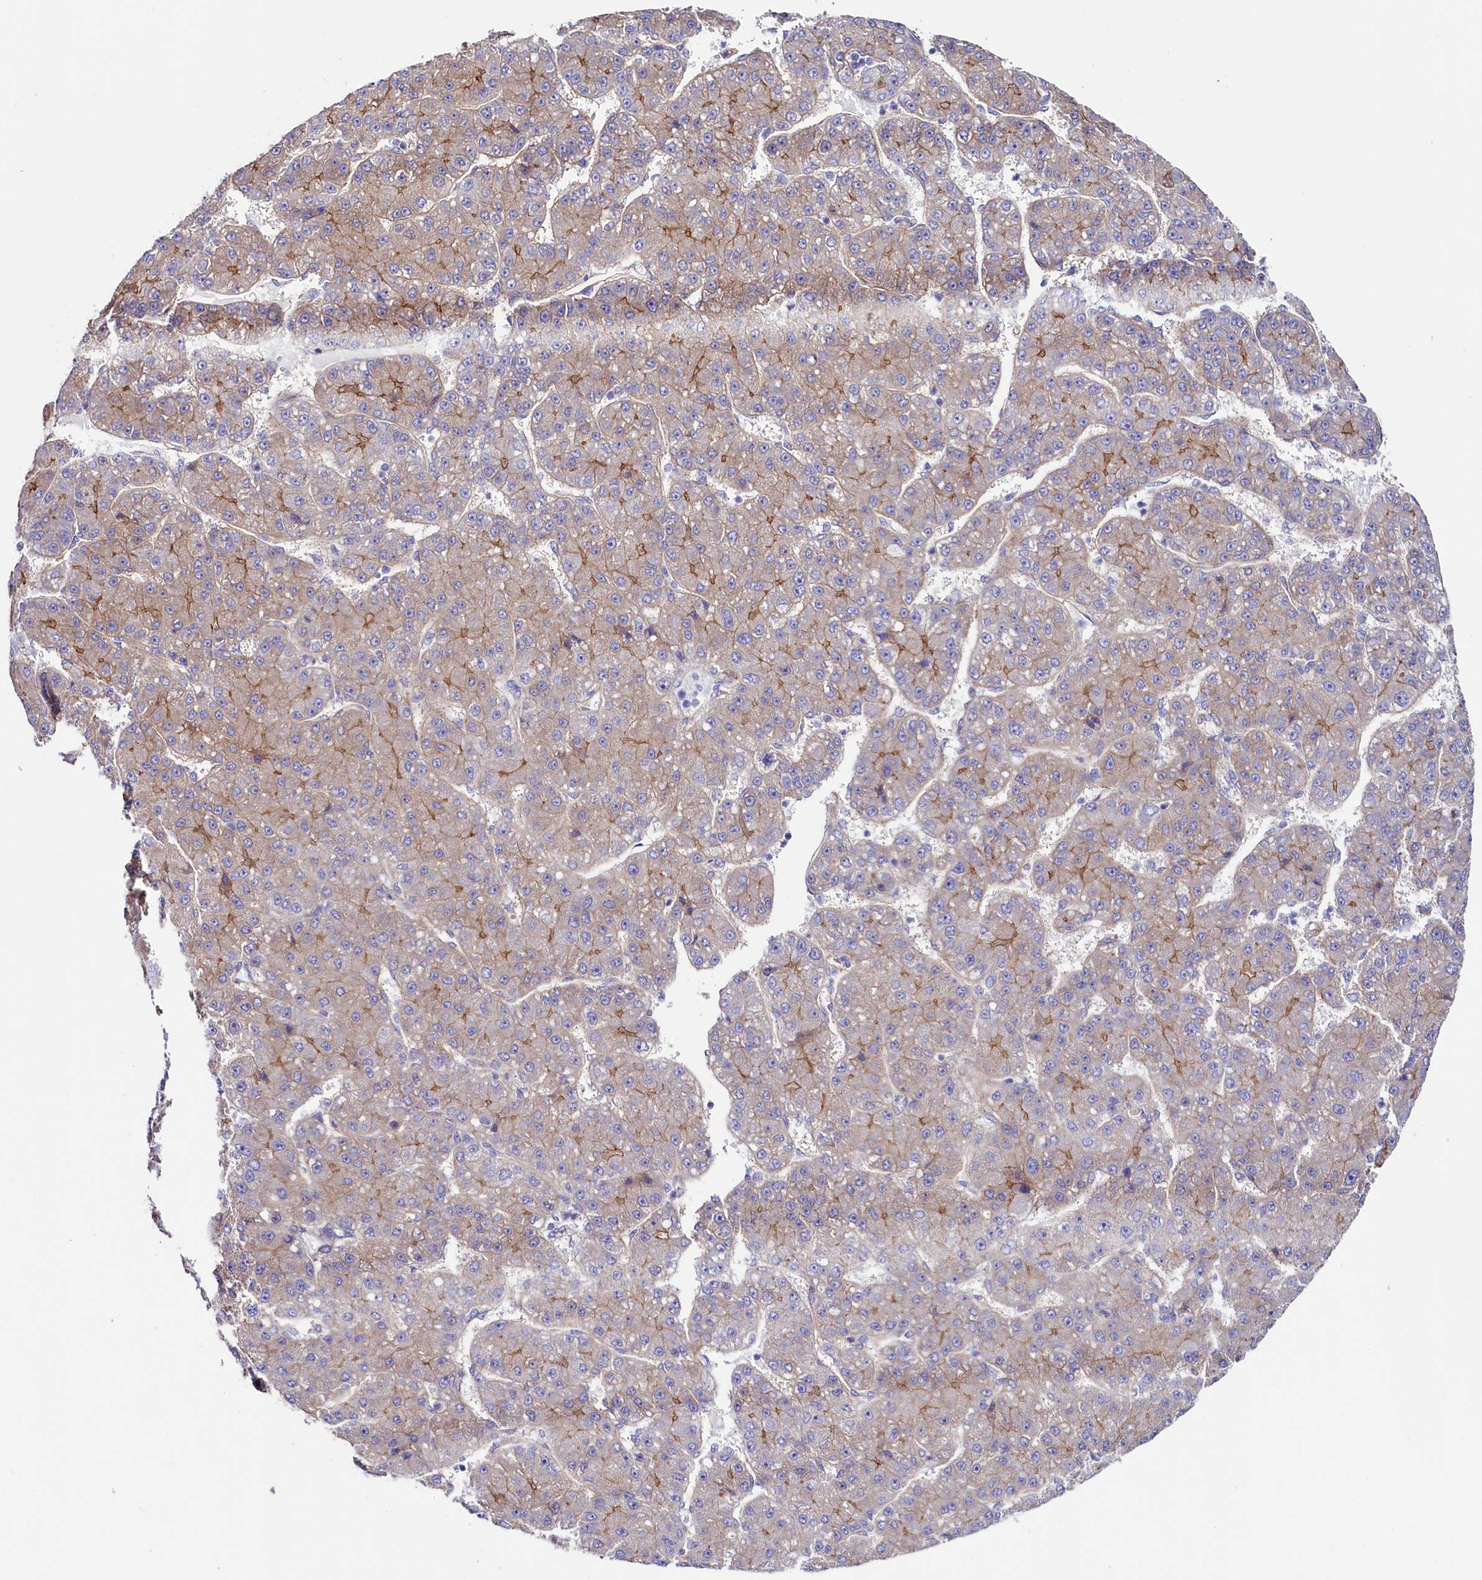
{"staining": {"intensity": "moderate", "quantity": "<25%", "location": "cytoplasmic/membranous"}, "tissue": "liver cancer", "cell_type": "Tumor cells", "image_type": "cancer", "snomed": [{"axis": "morphology", "description": "Carcinoma, Hepatocellular, NOS"}, {"axis": "topography", "description": "Liver"}], "caption": "The histopathology image displays a brown stain indicating the presence of a protein in the cytoplasmic/membranous of tumor cells in liver hepatocellular carcinoma.", "gene": "SLF1", "patient": {"sex": "male", "age": 67}}